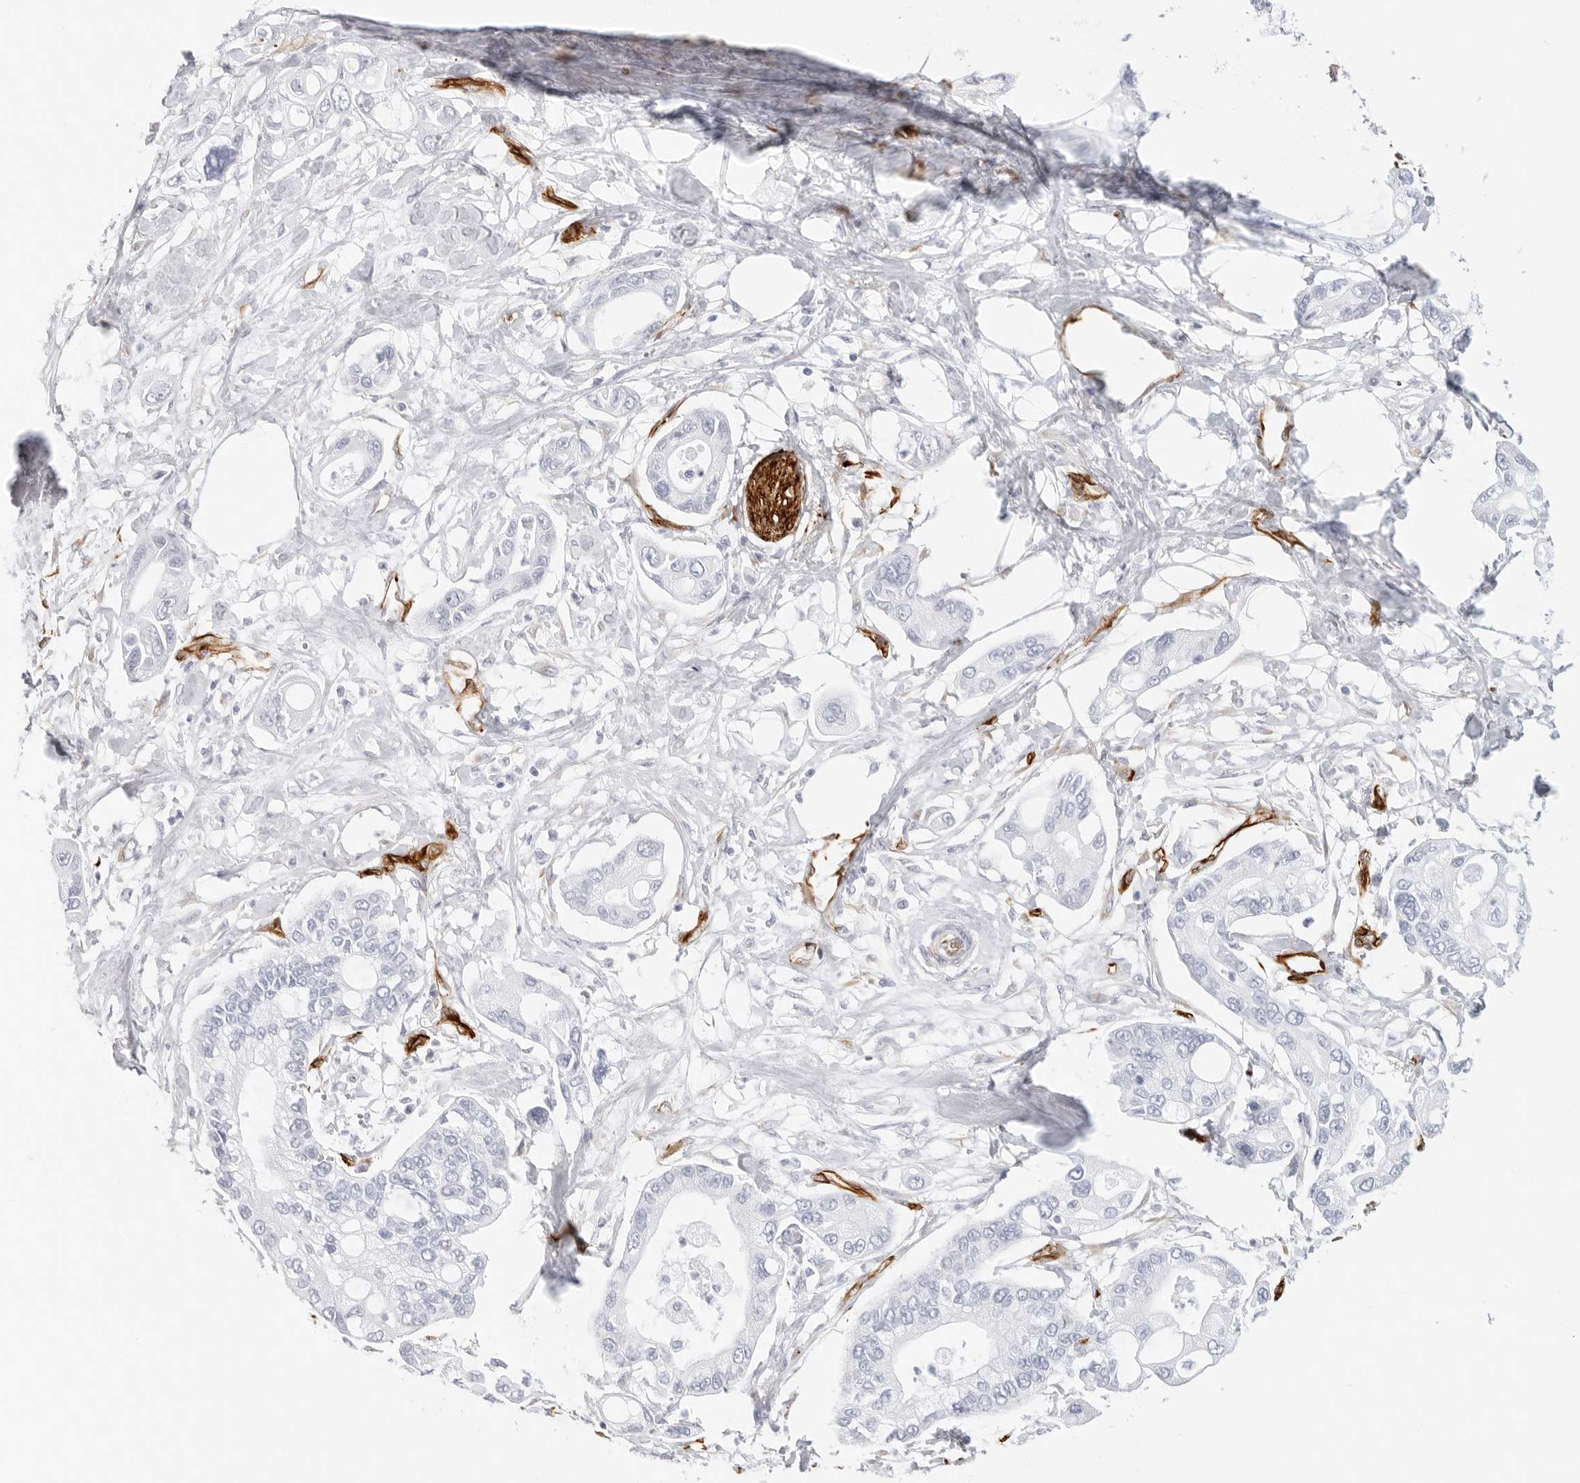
{"staining": {"intensity": "negative", "quantity": "none", "location": "none"}, "tissue": "pancreatic cancer", "cell_type": "Tumor cells", "image_type": "cancer", "snomed": [{"axis": "morphology", "description": "Adenocarcinoma, NOS"}, {"axis": "topography", "description": "Pancreas"}], "caption": "Pancreatic adenocarcinoma was stained to show a protein in brown. There is no significant staining in tumor cells. The staining was performed using DAB to visualize the protein expression in brown, while the nuclei were stained in blue with hematoxylin (Magnification: 20x).", "gene": "NES", "patient": {"sex": "male", "age": 68}}